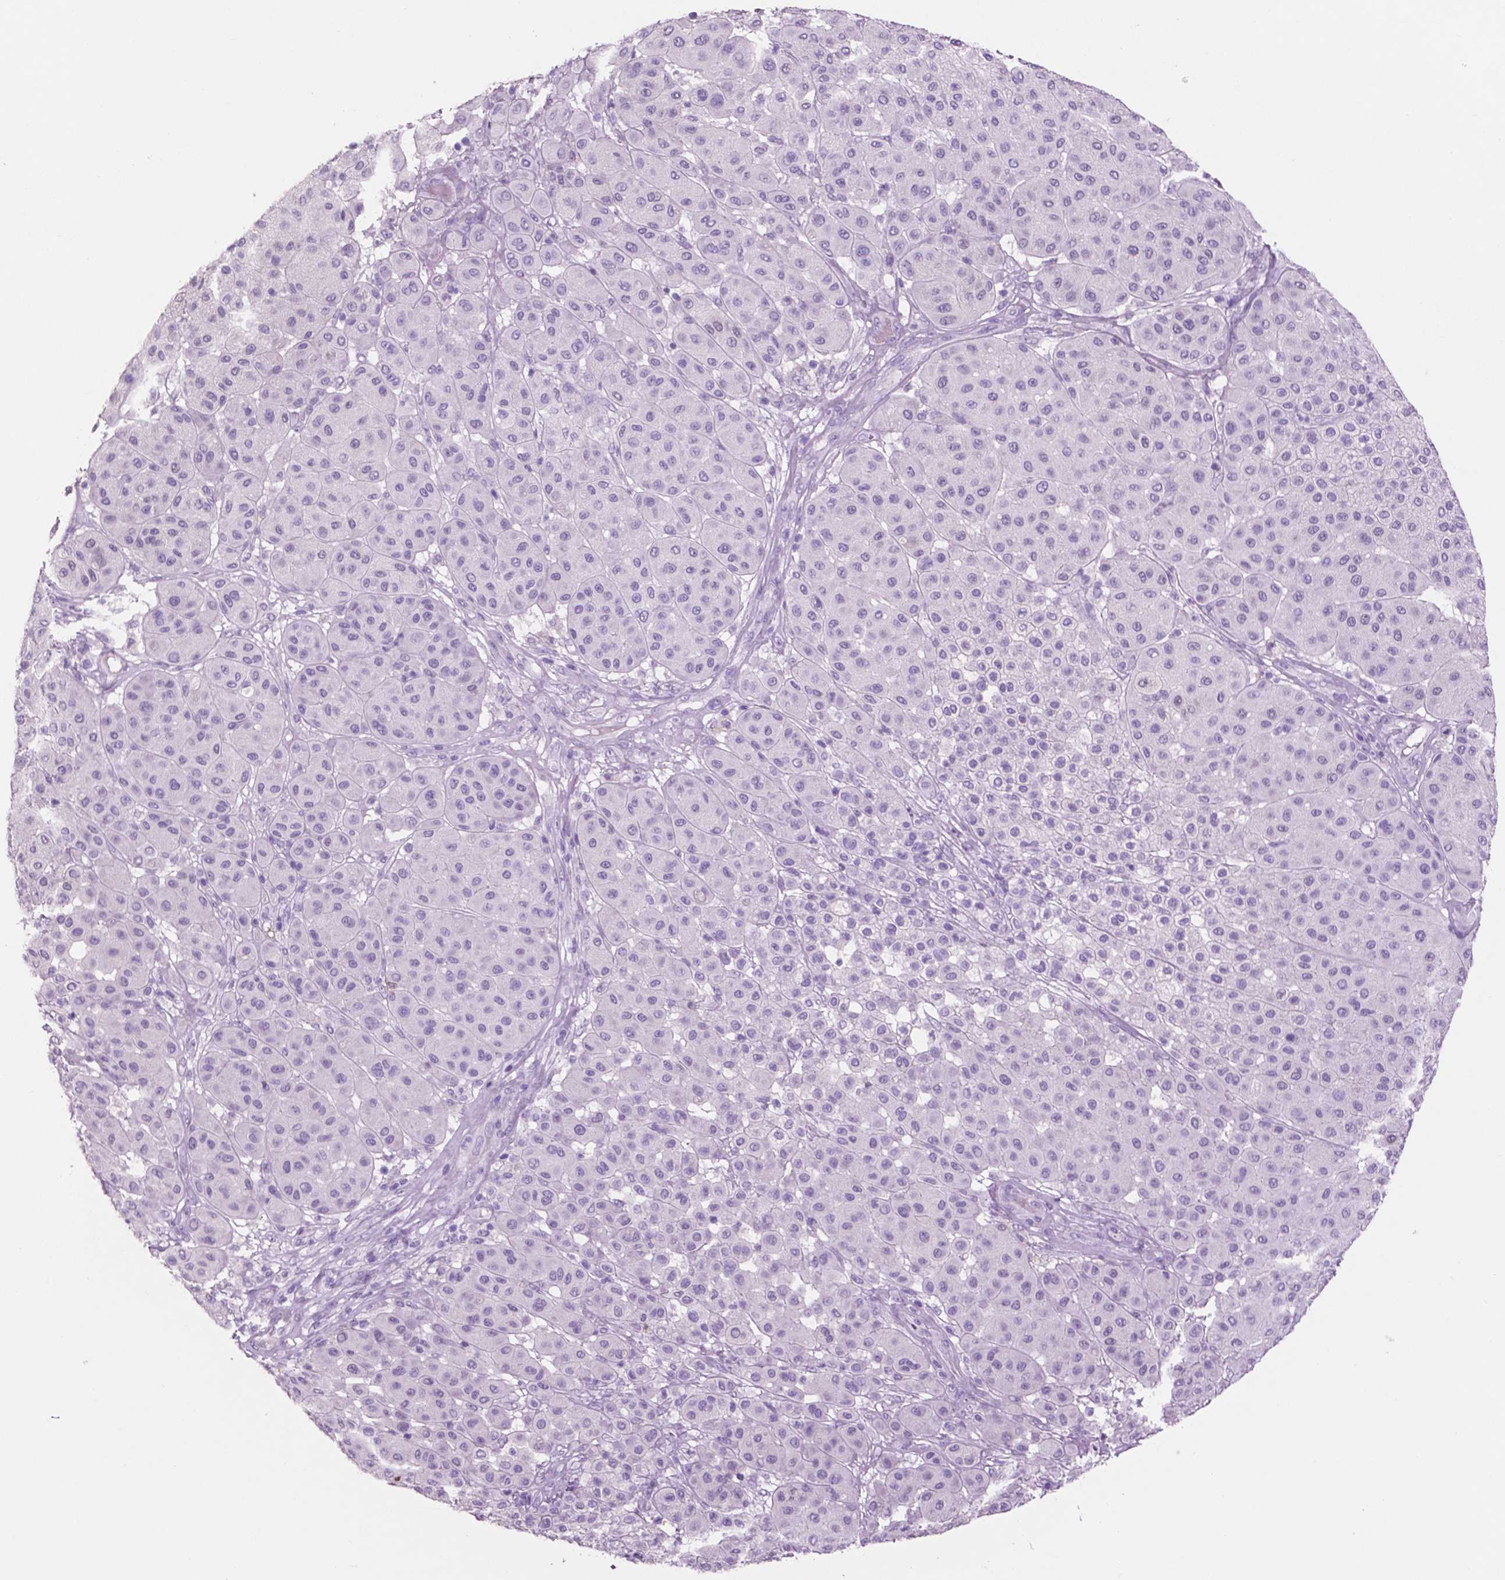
{"staining": {"intensity": "negative", "quantity": "none", "location": "none"}, "tissue": "melanoma", "cell_type": "Tumor cells", "image_type": "cancer", "snomed": [{"axis": "morphology", "description": "Malignant melanoma, Metastatic site"}, {"axis": "topography", "description": "Smooth muscle"}], "caption": "A high-resolution image shows immunohistochemistry staining of melanoma, which shows no significant positivity in tumor cells. (Stains: DAB (3,3'-diaminobenzidine) immunohistochemistry (IHC) with hematoxylin counter stain, Microscopy: brightfield microscopy at high magnification).", "gene": "IDO1", "patient": {"sex": "male", "age": 41}}